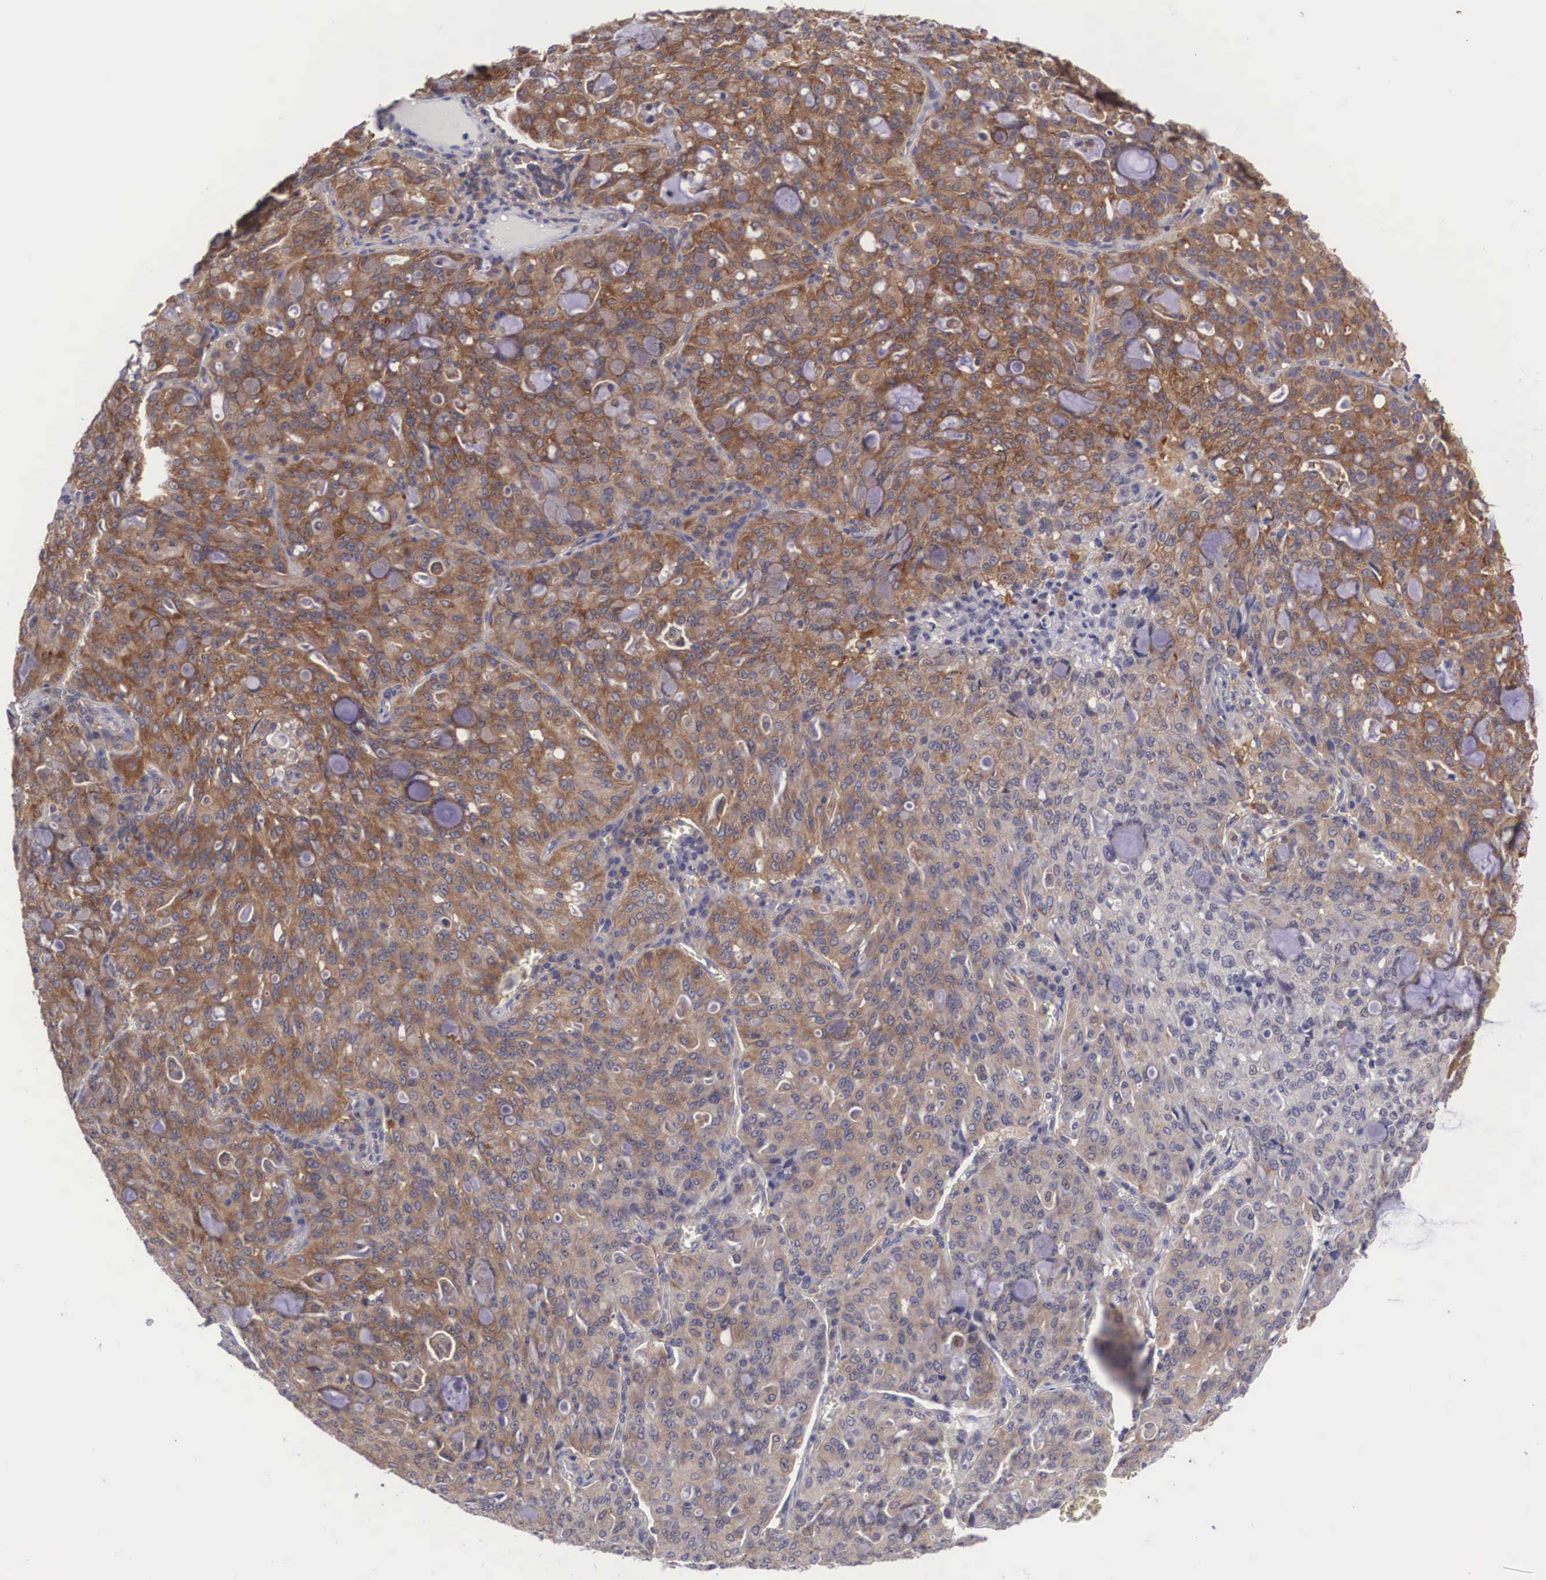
{"staining": {"intensity": "moderate", "quantity": ">75%", "location": "cytoplasmic/membranous"}, "tissue": "lung cancer", "cell_type": "Tumor cells", "image_type": "cancer", "snomed": [{"axis": "morphology", "description": "Adenocarcinoma, NOS"}, {"axis": "topography", "description": "Lung"}], "caption": "There is medium levels of moderate cytoplasmic/membranous positivity in tumor cells of adenocarcinoma (lung), as demonstrated by immunohistochemical staining (brown color).", "gene": "GRIPAP1", "patient": {"sex": "female", "age": 44}}